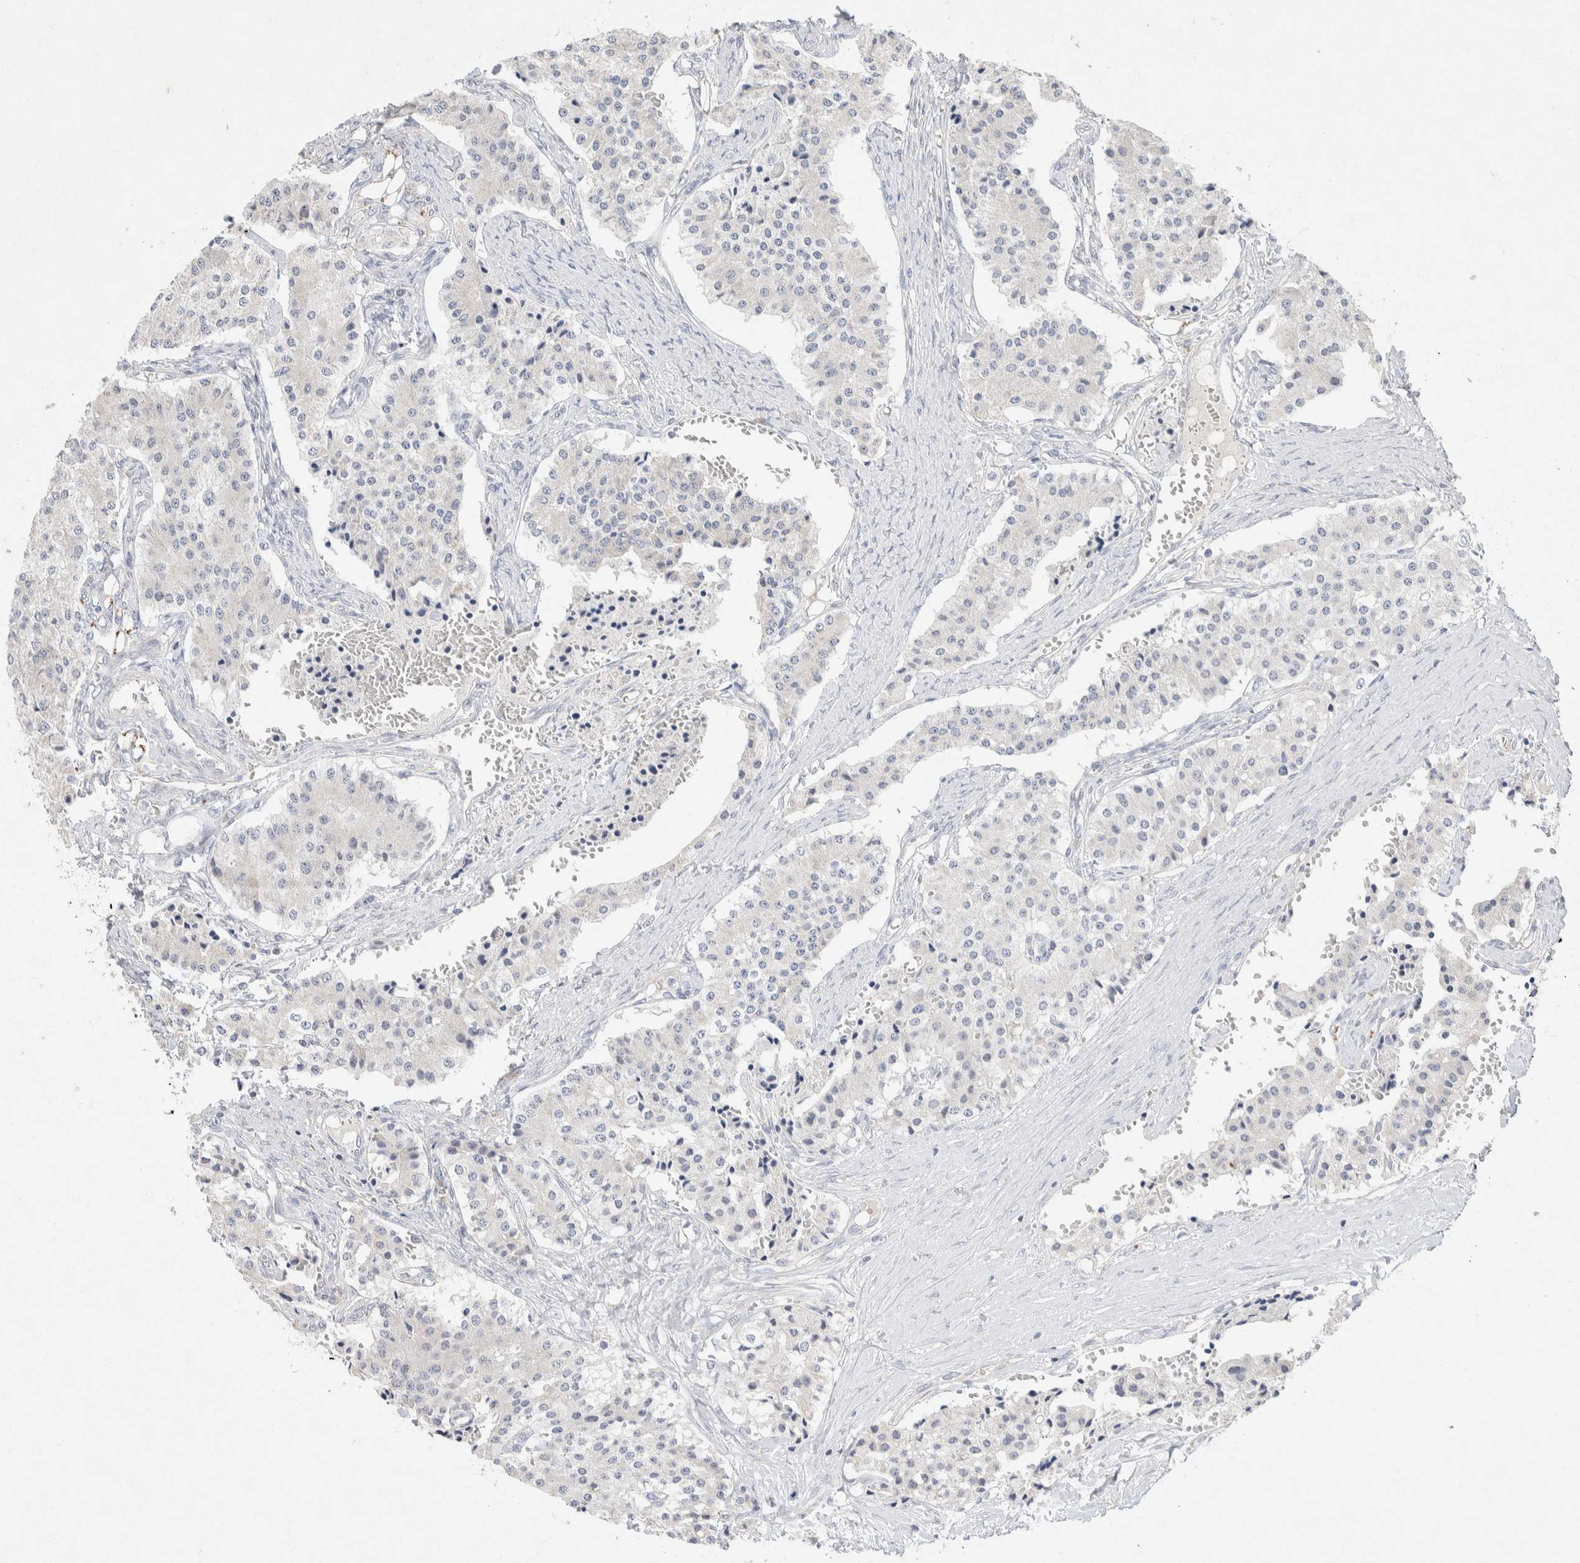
{"staining": {"intensity": "negative", "quantity": "none", "location": "none"}, "tissue": "carcinoid", "cell_type": "Tumor cells", "image_type": "cancer", "snomed": [{"axis": "morphology", "description": "Carcinoid, malignant, NOS"}, {"axis": "topography", "description": "Colon"}], "caption": "Immunohistochemical staining of human malignant carcinoid demonstrates no significant expression in tumor cells.", "gene": "CMTM4", "patient": {"sex": "female", "age": 52}}